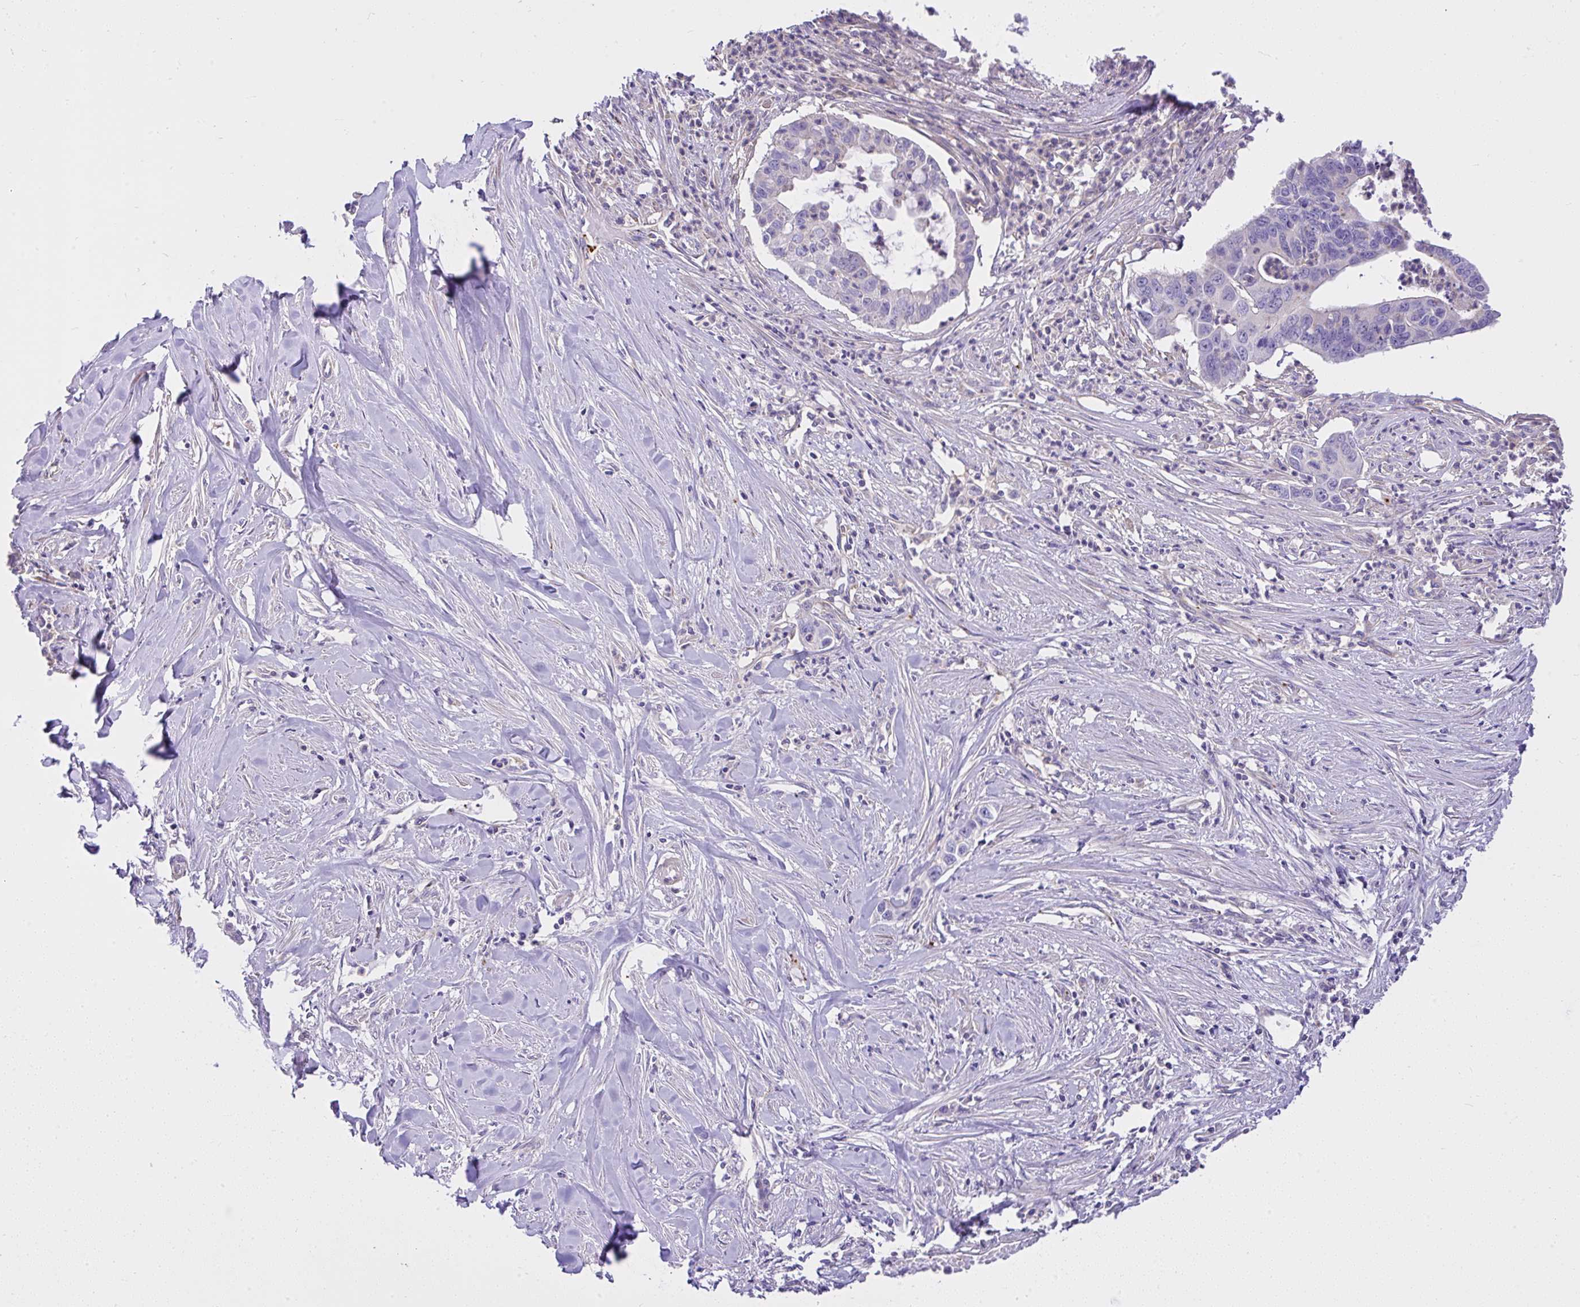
{"staining": {"intensity": "negative", "quantity": "none", "location": "none"}, "tissue": "pancreatic cancer", "cell_type": "Tumor cells", "image_type": "cancer", "snomed": [{"axis": "morphology", "description": "Adenocarcinoma, NOS"}, {"axis": "topography", "description": "Pancreas"}], "caption": "Immunohistochemistry (IHC) of human pancreatic adenocarcinoma reveals no expression in tumor cells.", "gene": "CCDC142", "patient": {"sex": "male", "age": 73}}